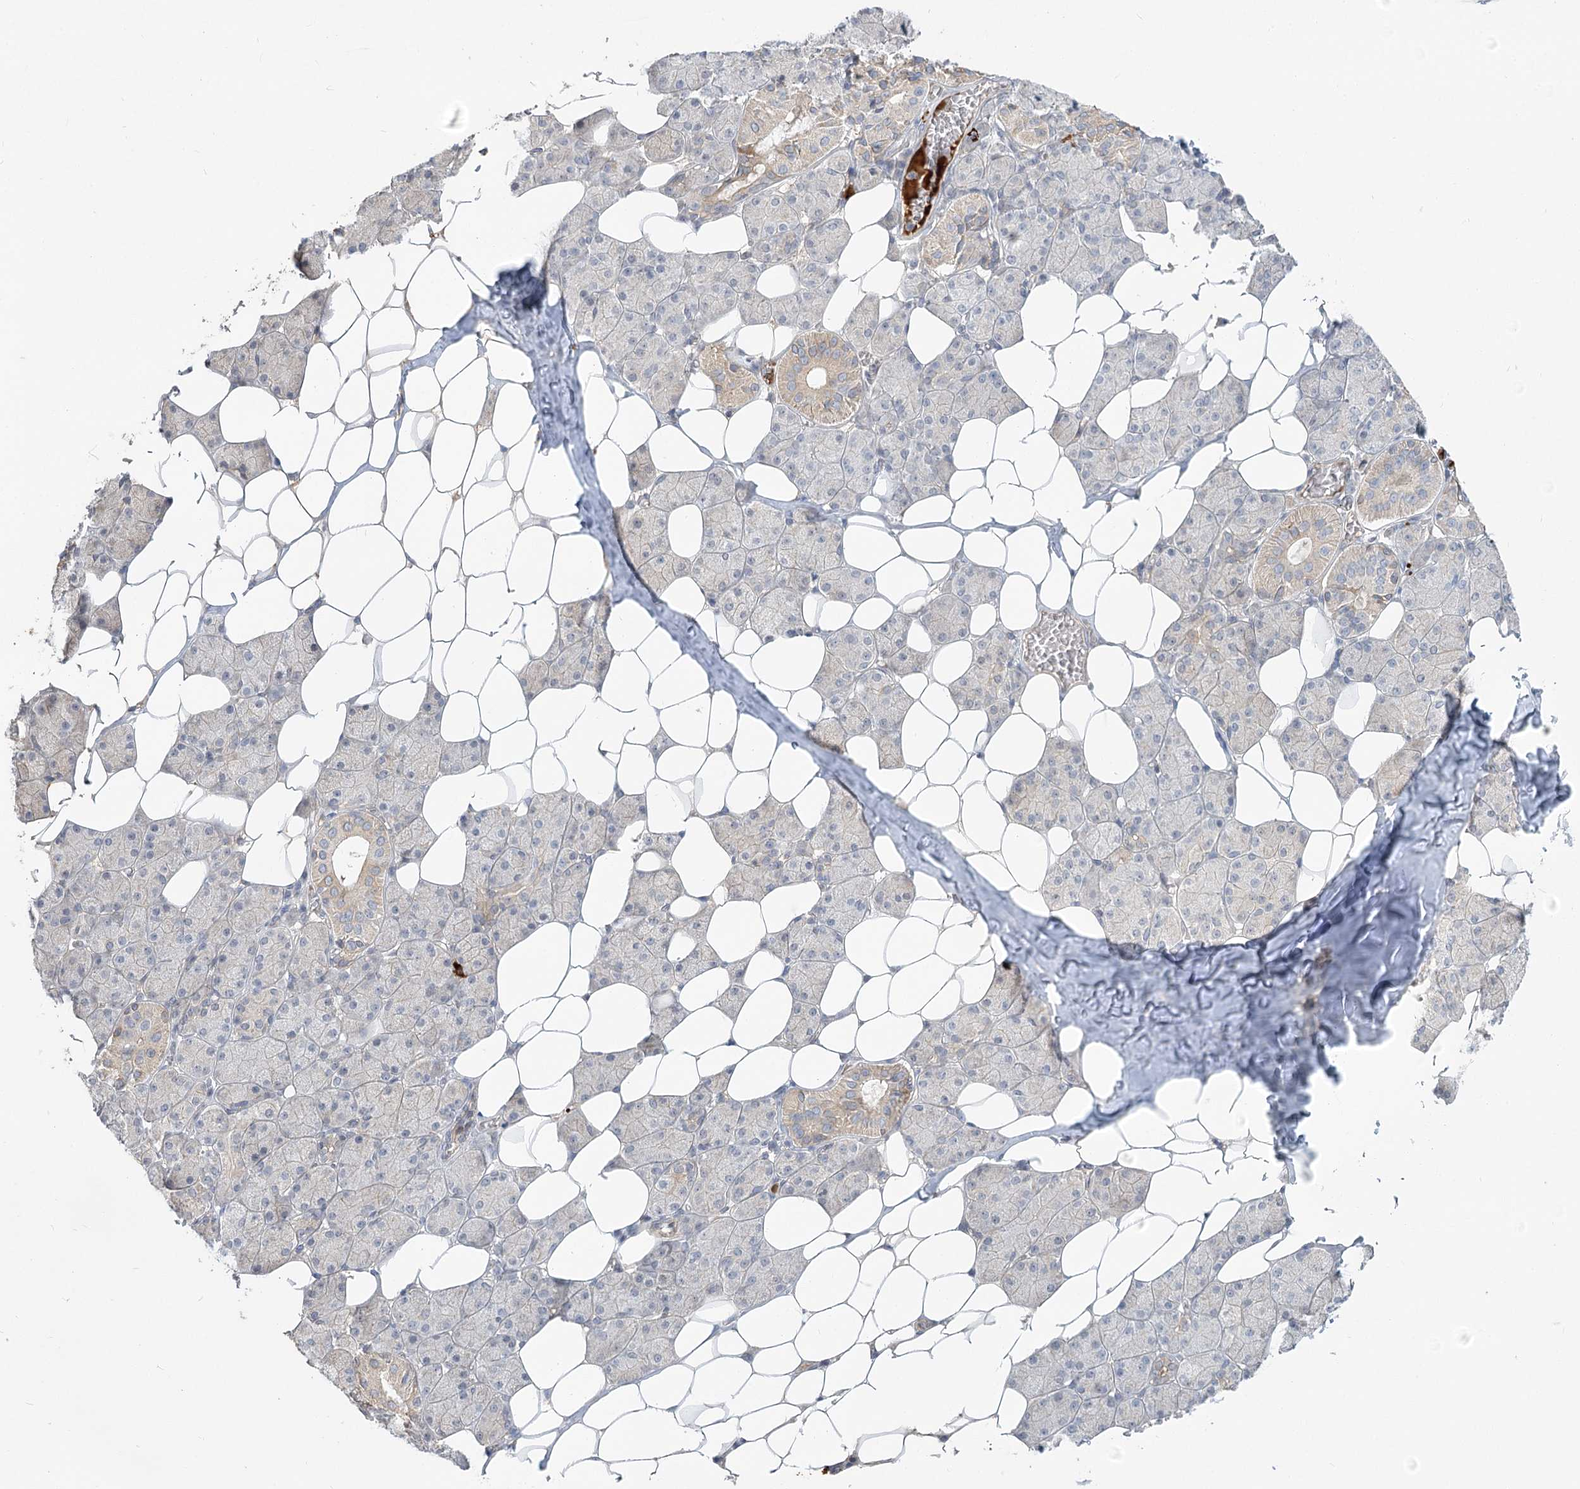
{"staining": {"intensity": "moderate", "quantity": "25%-75%", "location": "cytoplasmic/membranous"}, "tissue": "salivary gland", "cell_type": "Glandular cells", "image_type": "normal", "snomed": [{"axis": "morphology", "description": "Normal tissue, NOS"}, {"axis": "topography", "description": "Salivary gland"}], "caption": "Human salivary gland stained for a protein (brown) demonstrates moderate cytoplasmic/membranous positive positivity in about 25%-75% of glandular cells.", "gene": "GUCY2C", "patient": {"sex": "female", "age": 33}}